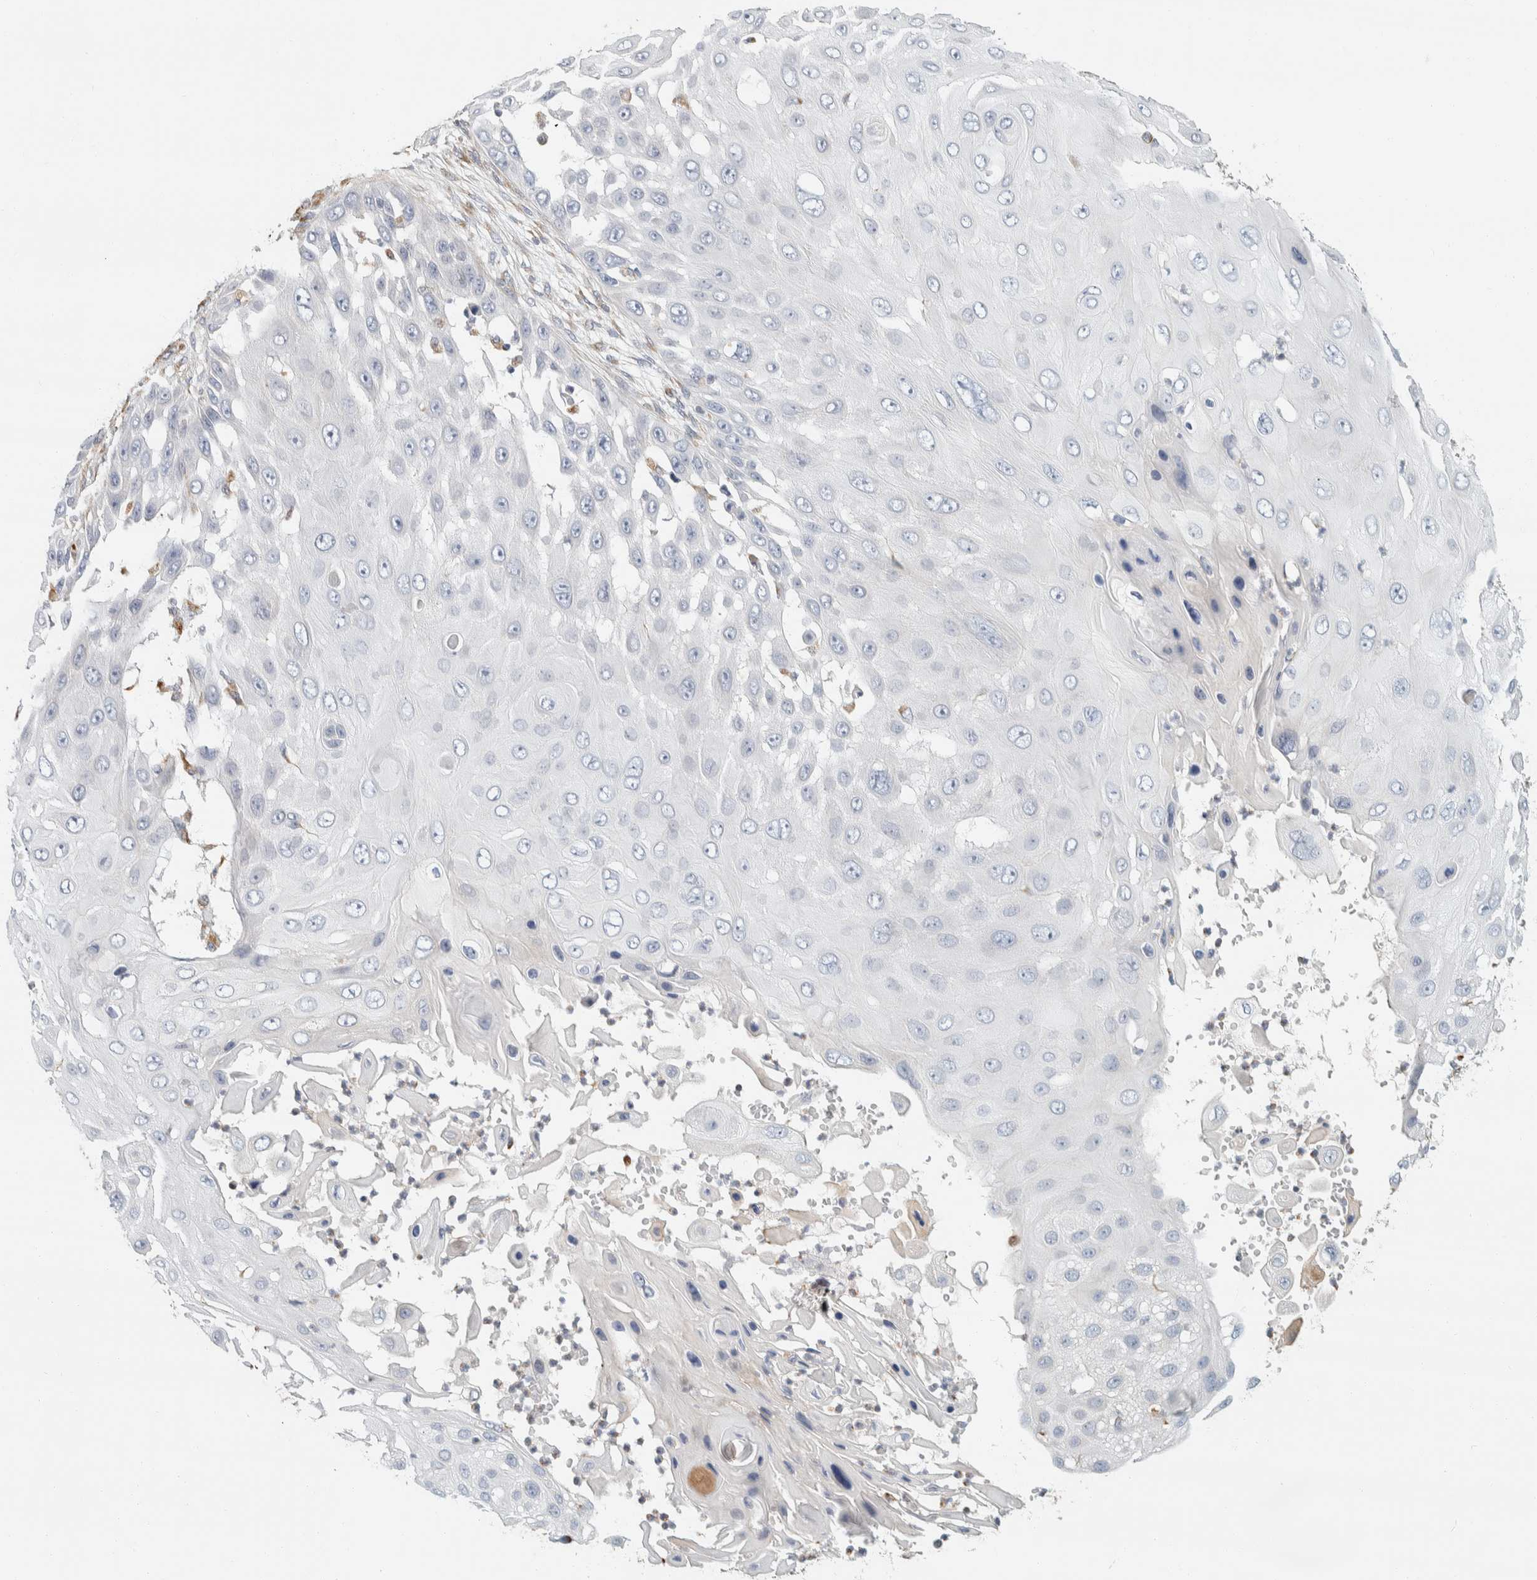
{"staining": {"intensity": "negative", "quantity": "none", "location": "none"}, "tissue": "skin cancer", "cell_type": "Tumor cells", "image_type": "cancer", "snomed": [{"axis": "morphology", "description": "Squamous cell carcinoma, NOS"}, {"axis": "topography", "description": "Skin"}], "caption": "Histopathology image shows no protein expression in tumor cells of skin cancer (squamous cell carcinoma) tissue. (DAB (3,3'-diaminobenzidine) immunohistochemistry (IHC) with hematoxylin counter stain).", "gene": "CDR2", "patient": {"sex": "female", "age": 44}}